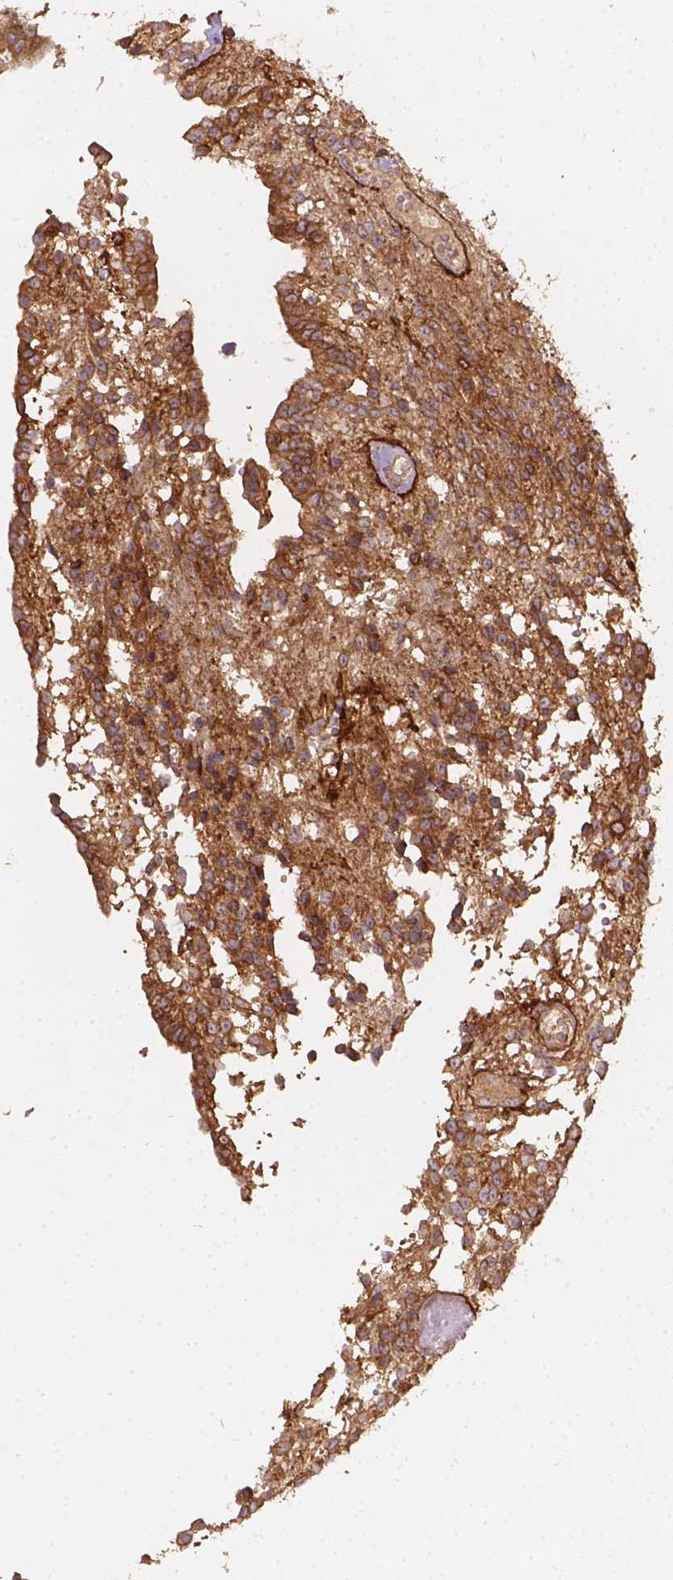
{"staining": {"intensity": "strong", "quantity": ">75%", "location": "cytoplasmic/membranous"}, "tissue": "glioma", "cell_type": "Tumor cells", "image_type": "cancer", "snomed": [{"axis": "morphology", "description": "Glioma, malignant, Low grade"}, {"axis": "topography", "description": "Brain"}], "caption": "This histopathology image reveals IHC staining of glioma, with high strong cytoplasmic/membranous expression in about >75% of tumor cells.", "gene": "XPR1", "patient": {"sex": "male", "age": 31}}